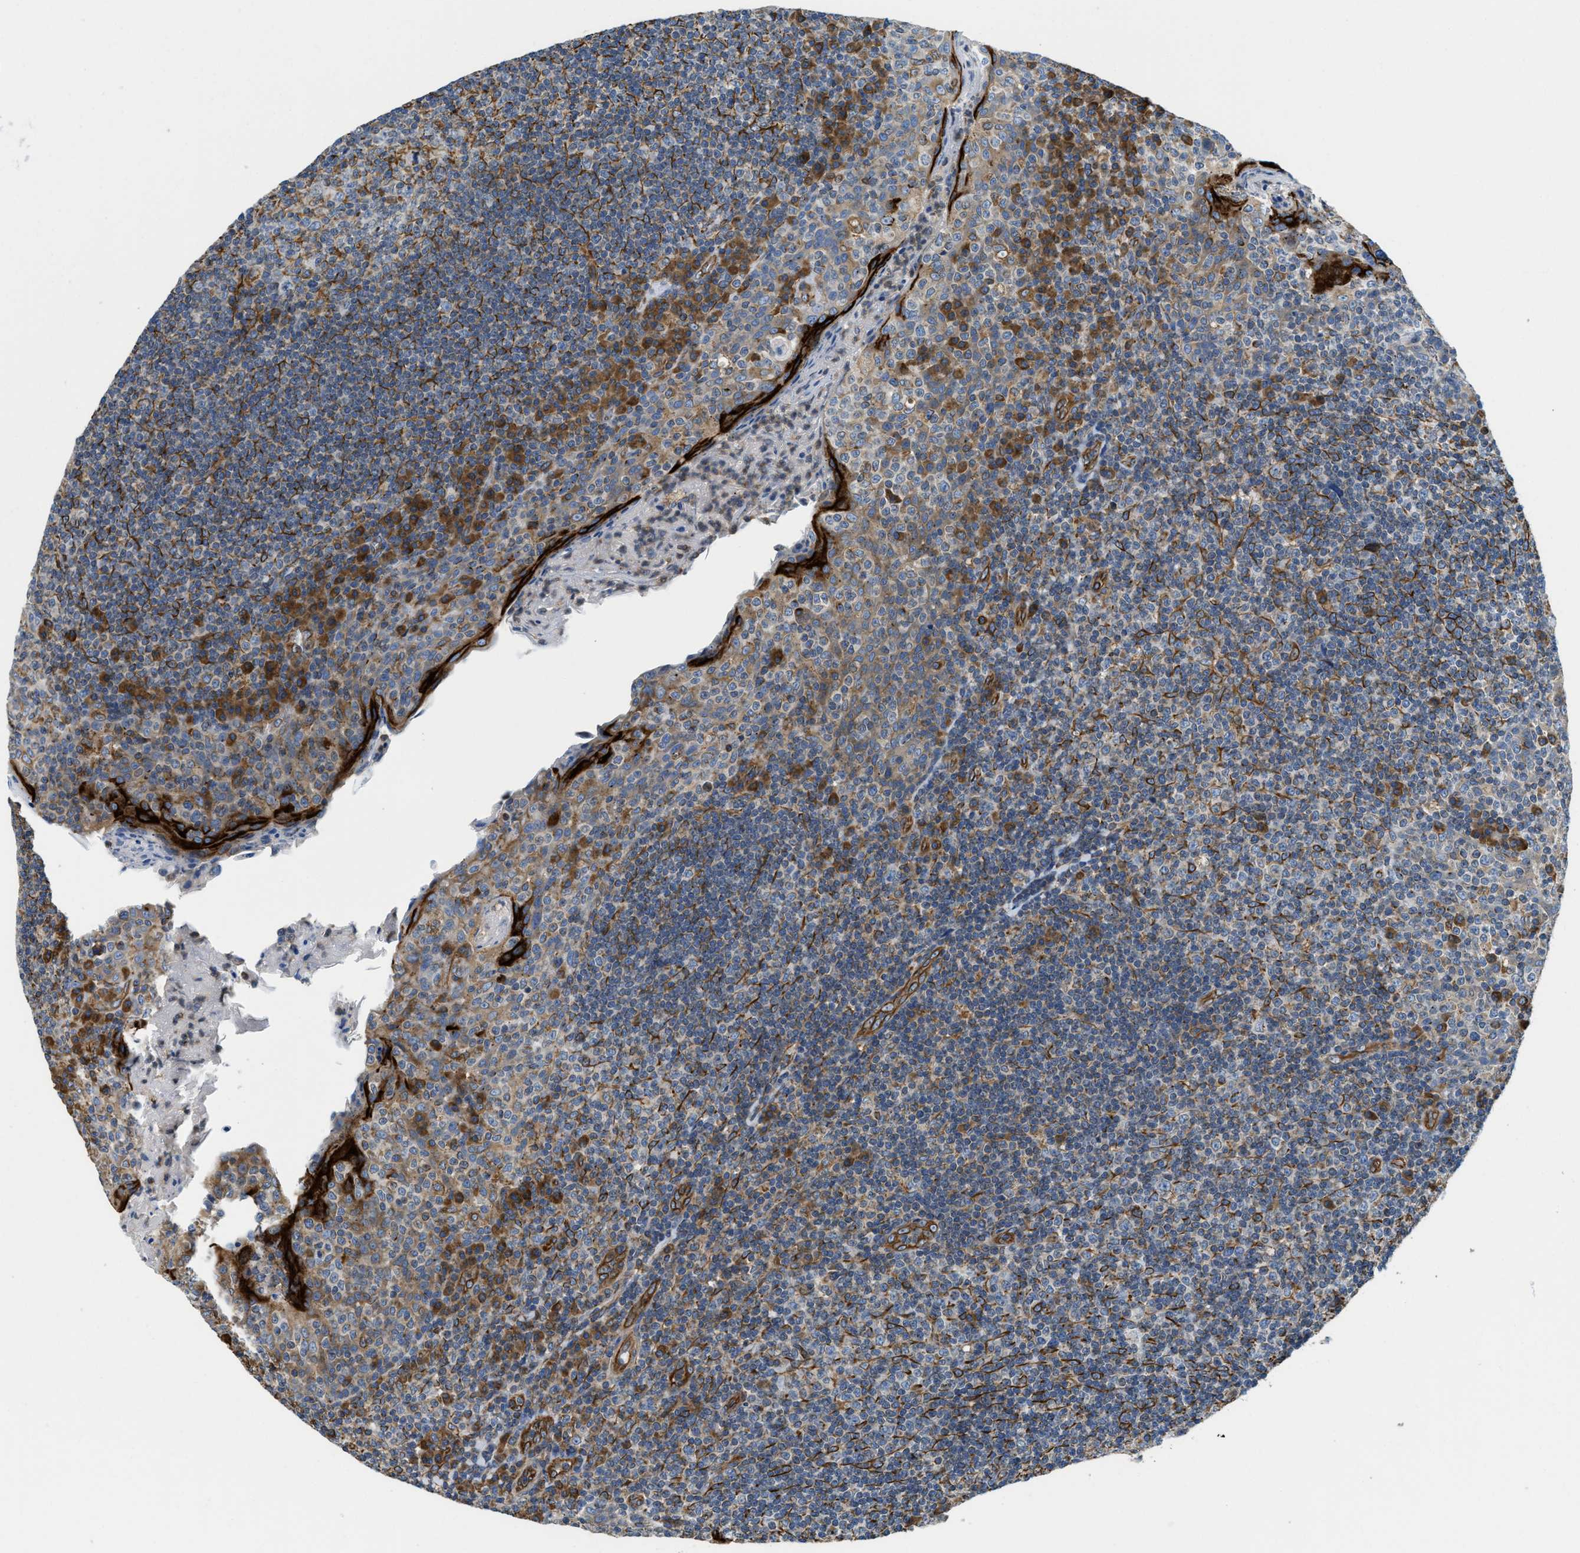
{"staining": {"intensity": "moderate", "quantity": "<25%", "location": "cytoplasmic/membranous"}, "tissue": "tonsil", "cell_type": "Germinal center cells", "image_type": "normal", "snomed": [{"axis": "morphology", "description": "Normal tissue, NOS"}, {"axis": "topography", "description": "Tonsil"}], "caption": "Brown immunohistochemical staining in benign tonsil displays moderate cytoplasmic/membranous positivity in approximately <25% of germinal center cells. (IHC, brightfield microscopy, high magnification).", "gene": "HSD17B12", "patient": {"sex": "male", "age": 17}}